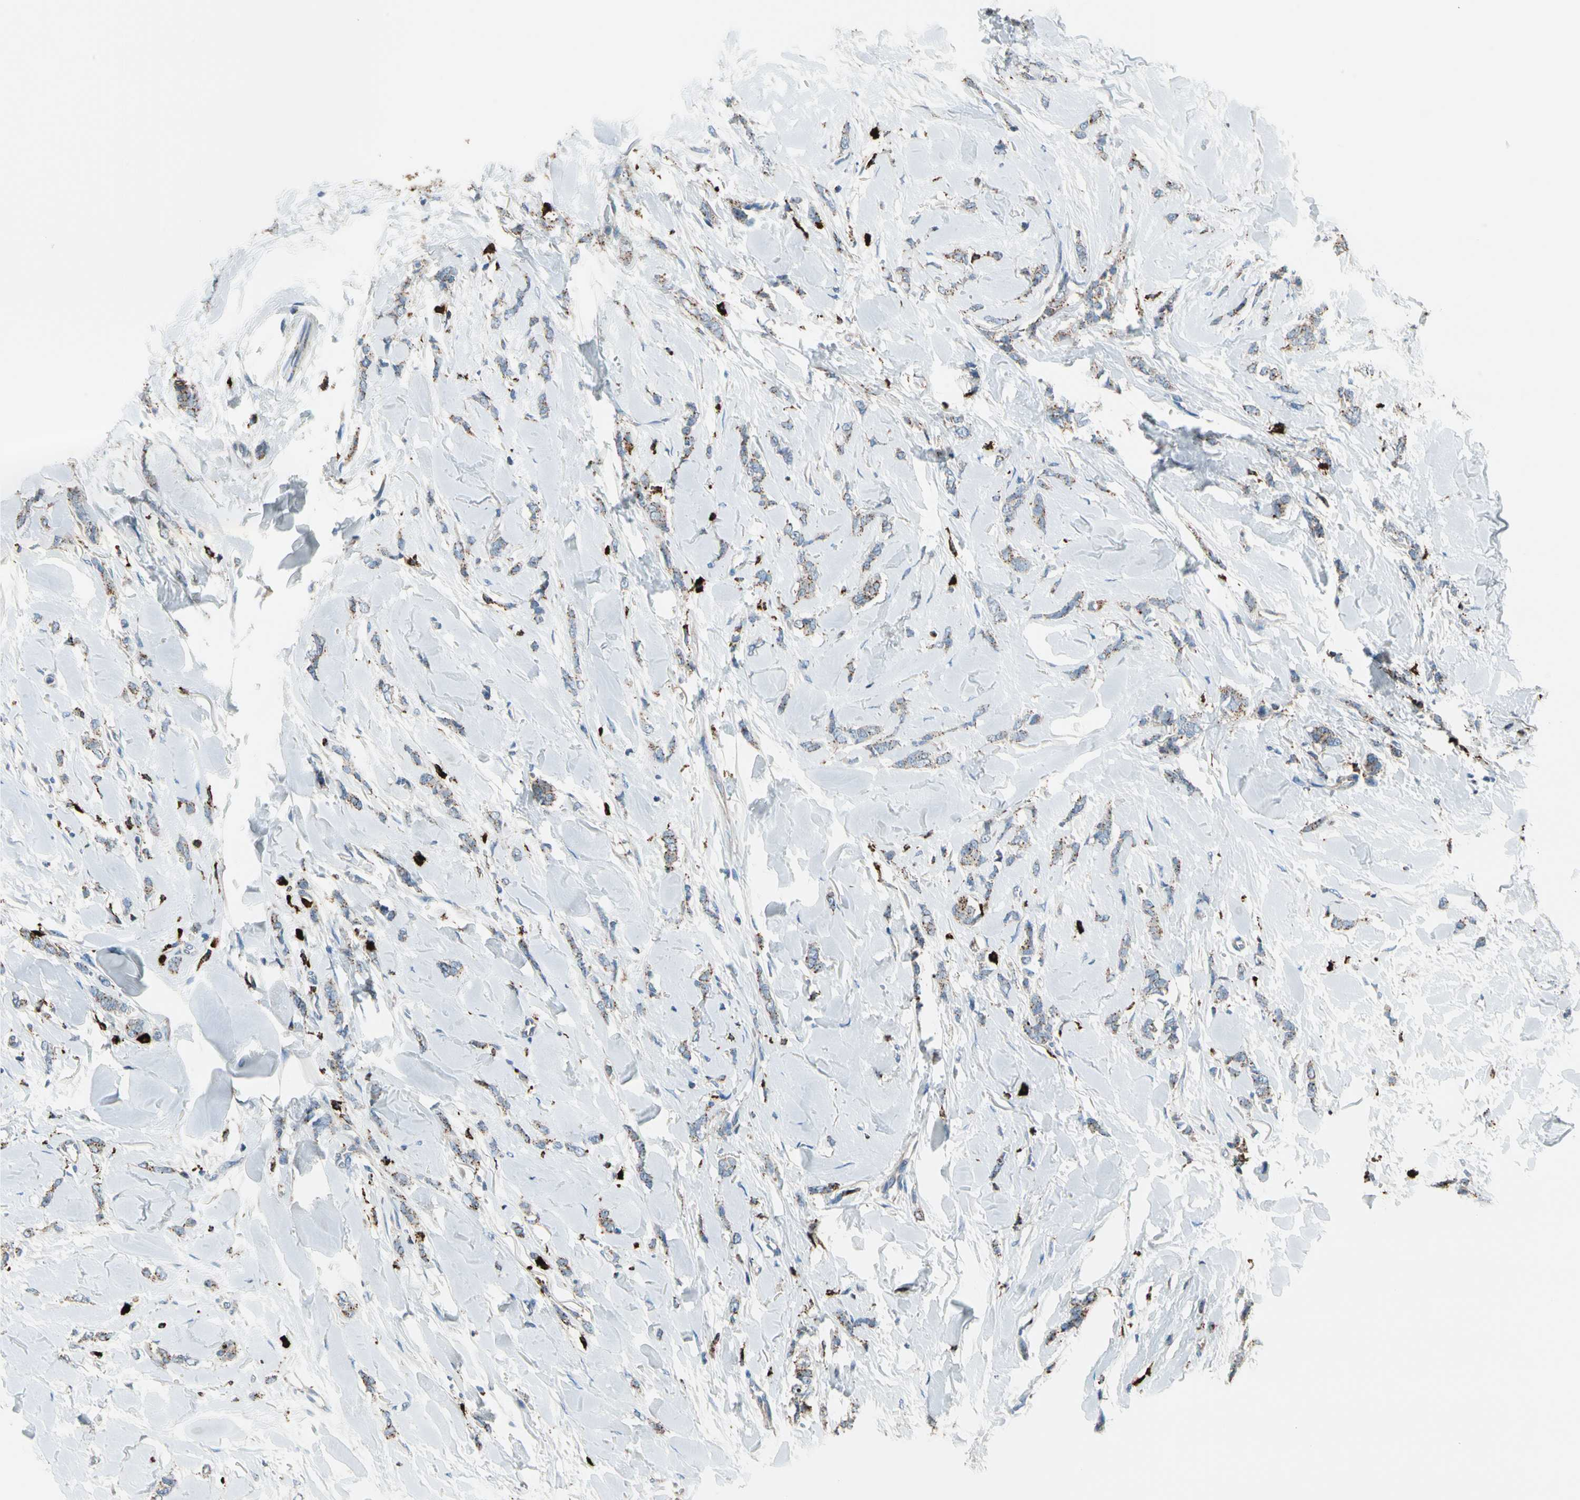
{"staining": {"intensity": "strong", "quantity": ">75%", "location": "cytoplasmic/membranous"}, "tissue": "breast cancer", "cell_type": "Tumor cells", "image_type": "cancer", "snomed": [{"axis": "morphology", "description": "Lobular carcinoma"}, {"axis": "topography", "description": "Skin"}, {"axis": "topography", "description": "Breast"}], "caption": "IHC photomicrograph of neoplastic tissue: breast lobular carcinoma stained using immunohistochemistry exhibits high levels of strong protein expression localized specifically in the cytoplasmic/membranous of tumor cells, appearing as a cytoplasmic/membranous brown color.", "gene": "GM2A", "patient": {"sex": "female", "age": 46}}